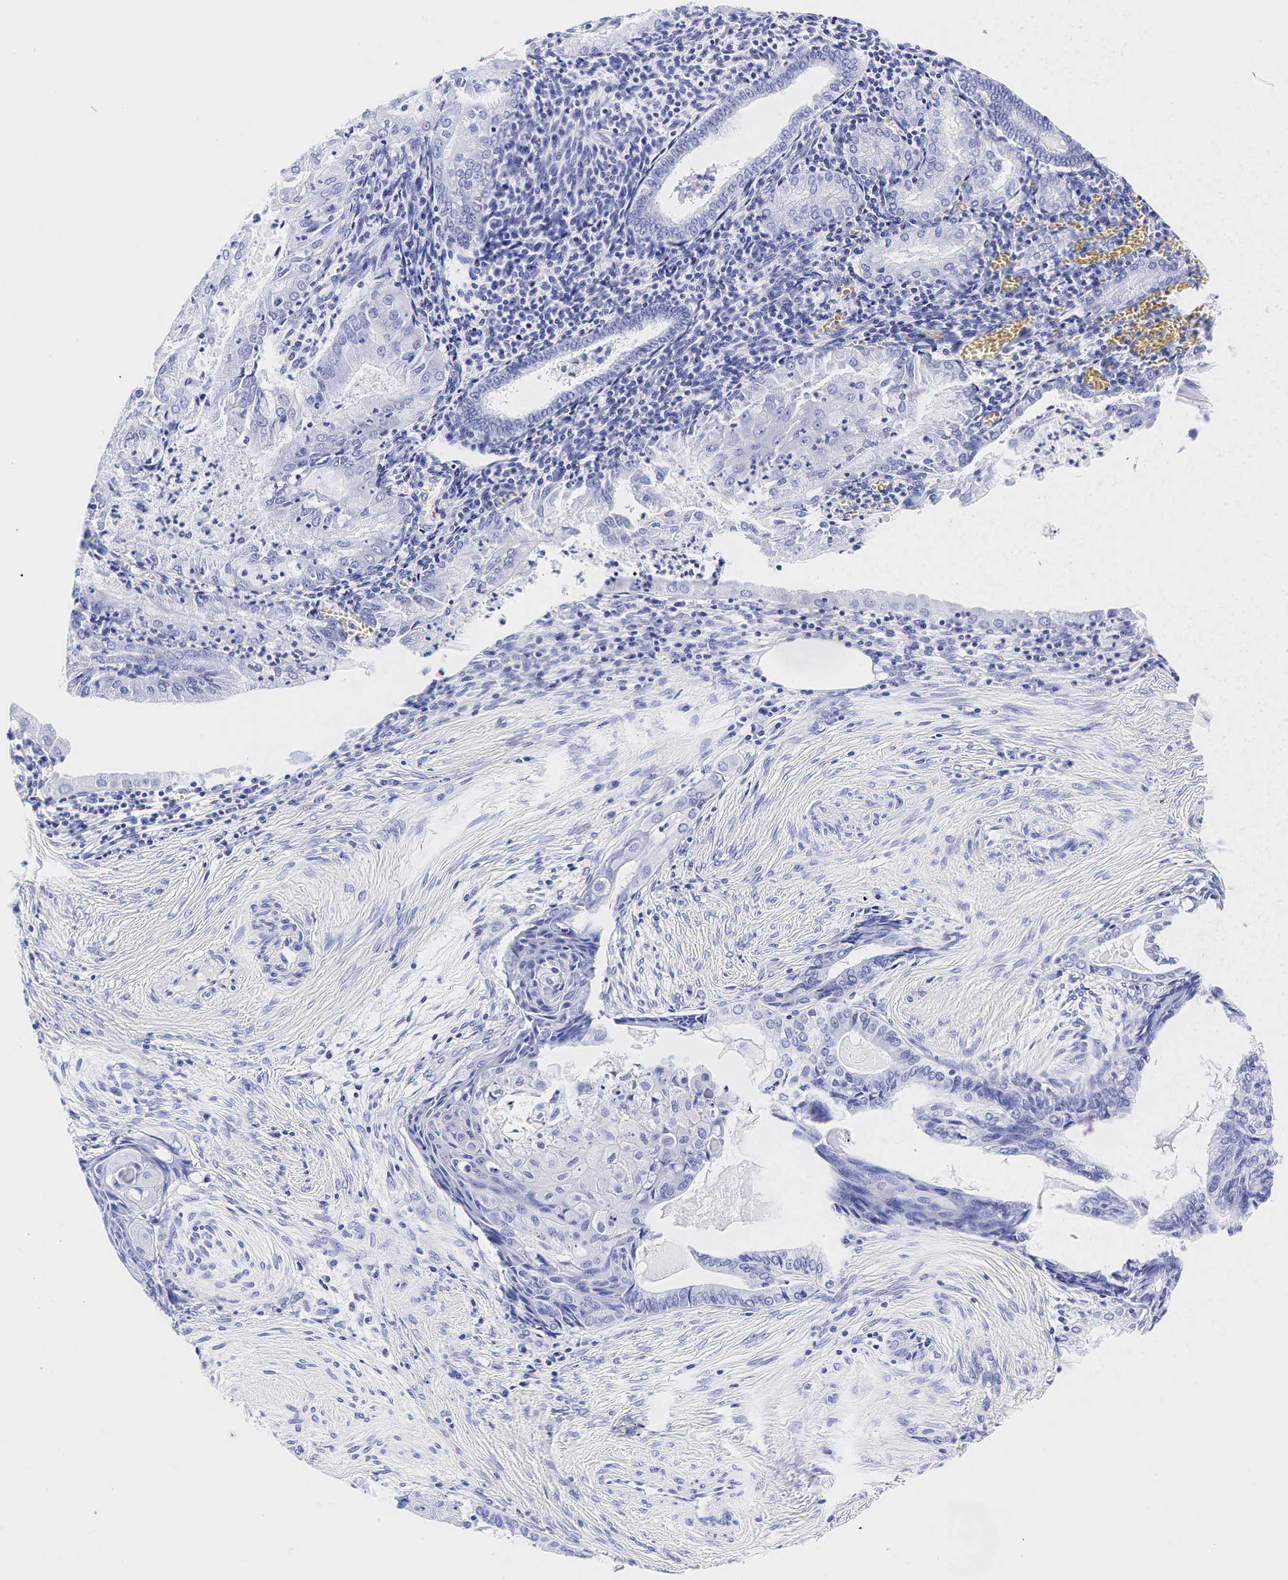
{"staining": {"intensity": "negative", "quantity": "none", "location": "none"}, "tissue": "endometrial cancer", "cell_type": "Tumor cells", "image_type": "cancer", "snomed": [{"axis": "morphology", "description": "Adenocarcinoma, NOS"}, {"axis": "topography", "description": "Endometrium"}], "caption": "Protein analysis of endometrial cancer (adenocarcinoma) shows no significant staining in tumor cells. (Stains: DAB IHC with hematoxylin counter stain, Microscopy: brightfield microscopy at high magnification).", "gene": "GCG", "patient": {"sex": "female", "age": 79}}